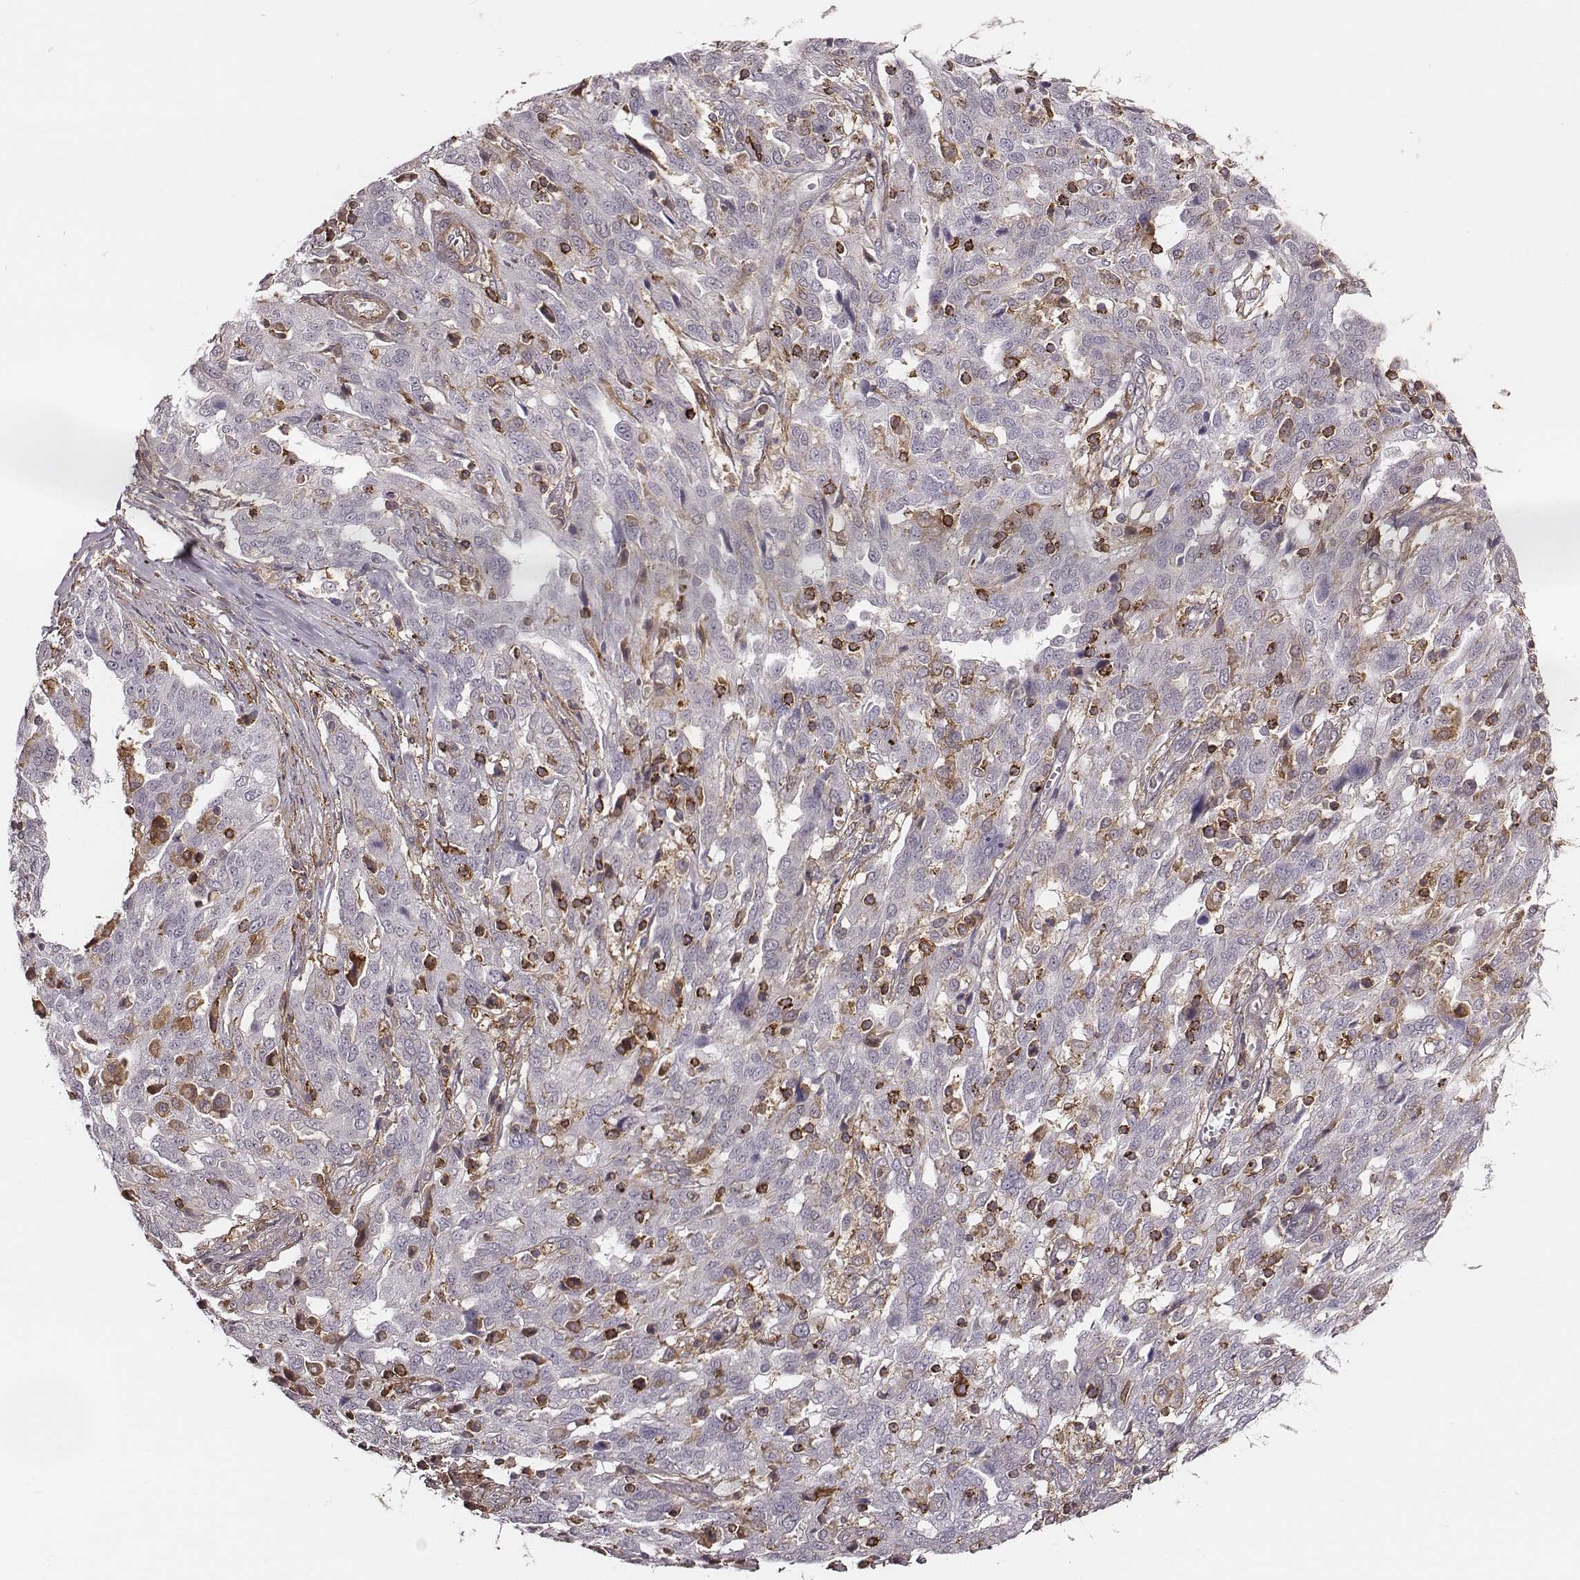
{"staining": {"intensity": "negative", "quantity": "none", "location": "none"}, "tissue": "ovarian cancer", "cell_type": "Tumor cells", "image_type": "cancer", "snomed": [{"axis": "morphology", "description": "Cystadenocarcinoma, serous, NOS"}, {"axis": "topography", "description": "Ovary"}], "caption": "This is an immunohistochemistry histopathology image of human ovarian cancer (serous cystadenocarcinoma). There is no expression in tumor cells.", "gene": "ZYX", "patient": {"sex": "female", "age": 67}}